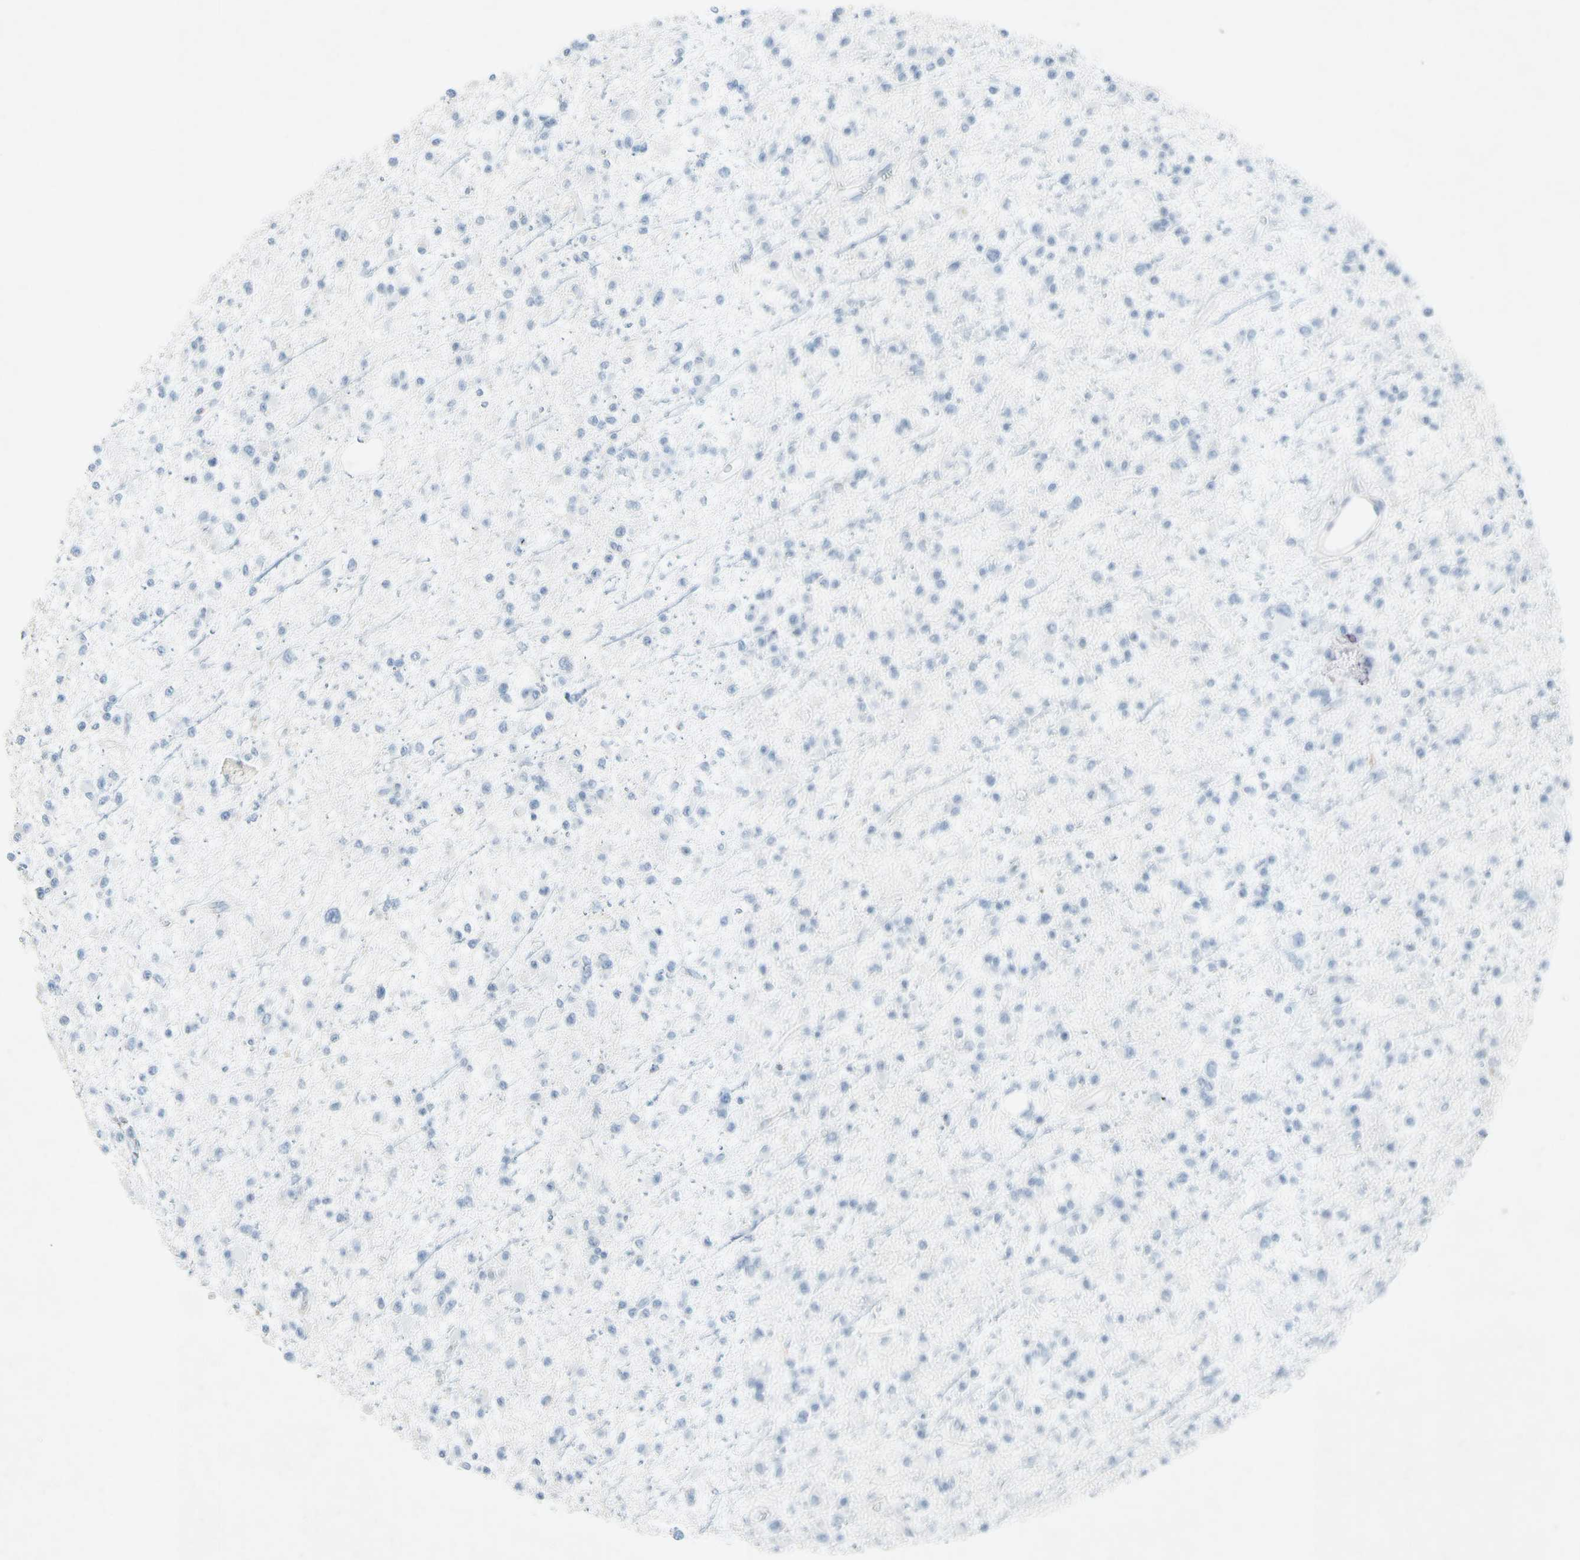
{"staining": {"intensity": "negative", "quantity": "none", "location": "none"}, "tissue": "glioma", "cell_type": "Tumor cells", "image_type": "cancer", "snomed": [{"axis": "morphology", "description": "Glioma, malignant, Low grade"}, {"axis": "topography", "description": "Brain"}], "caption": "DAB (3,3'-diaminobenzidine) immunohistochemical staining of glioma reveals no significant positivity in tumor cells. (DAB IHC visualized using brightfield microscopy, high magnification).", "gene": "TEK", "patient": {"sex": "female", "age": 22}}